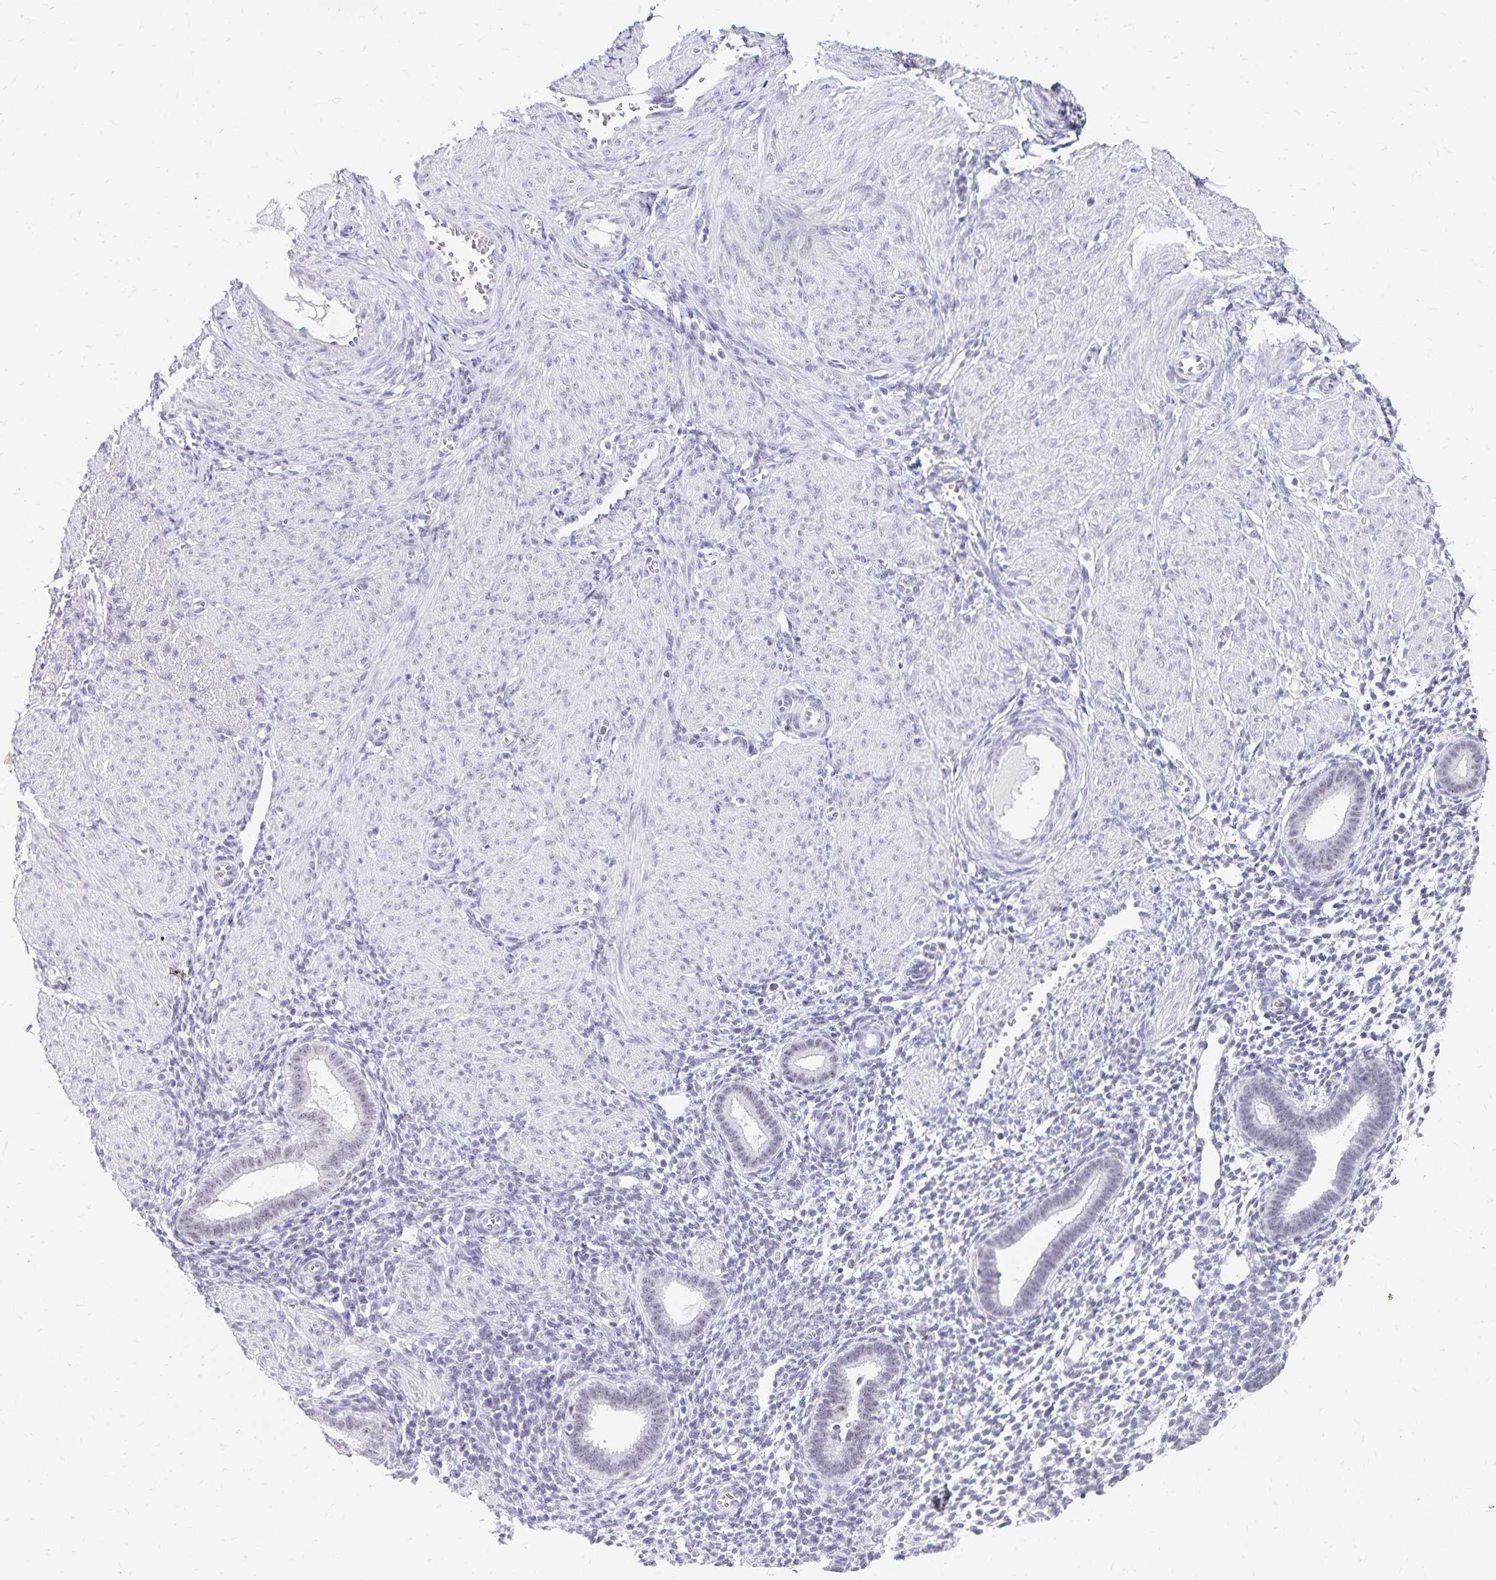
{"staining": {"intensity": "negative", "quantity": "none", "location": "none"}, "tissue": "endometrium", "cell_type": "Cells in endometrial stroma", "image_type": "normal", "snomed": [{"axis": "morphology", "description": "Normal tissue, NOS"}, {"axis": "topography", "description": "Endometrium"}], "caption": "IHC histopathology image of unremarkable endometrium stained for a protein (brown), which reveals no positivity in cells in endometrial stroma. (Stains: DAB immunohistochemistry (IHC) with hematoxylin counter stain, Microscopy: brightfield microscopy at high magnification).", "gene": "C20orf85", "patient": {"sex": "female", "age": 36}}